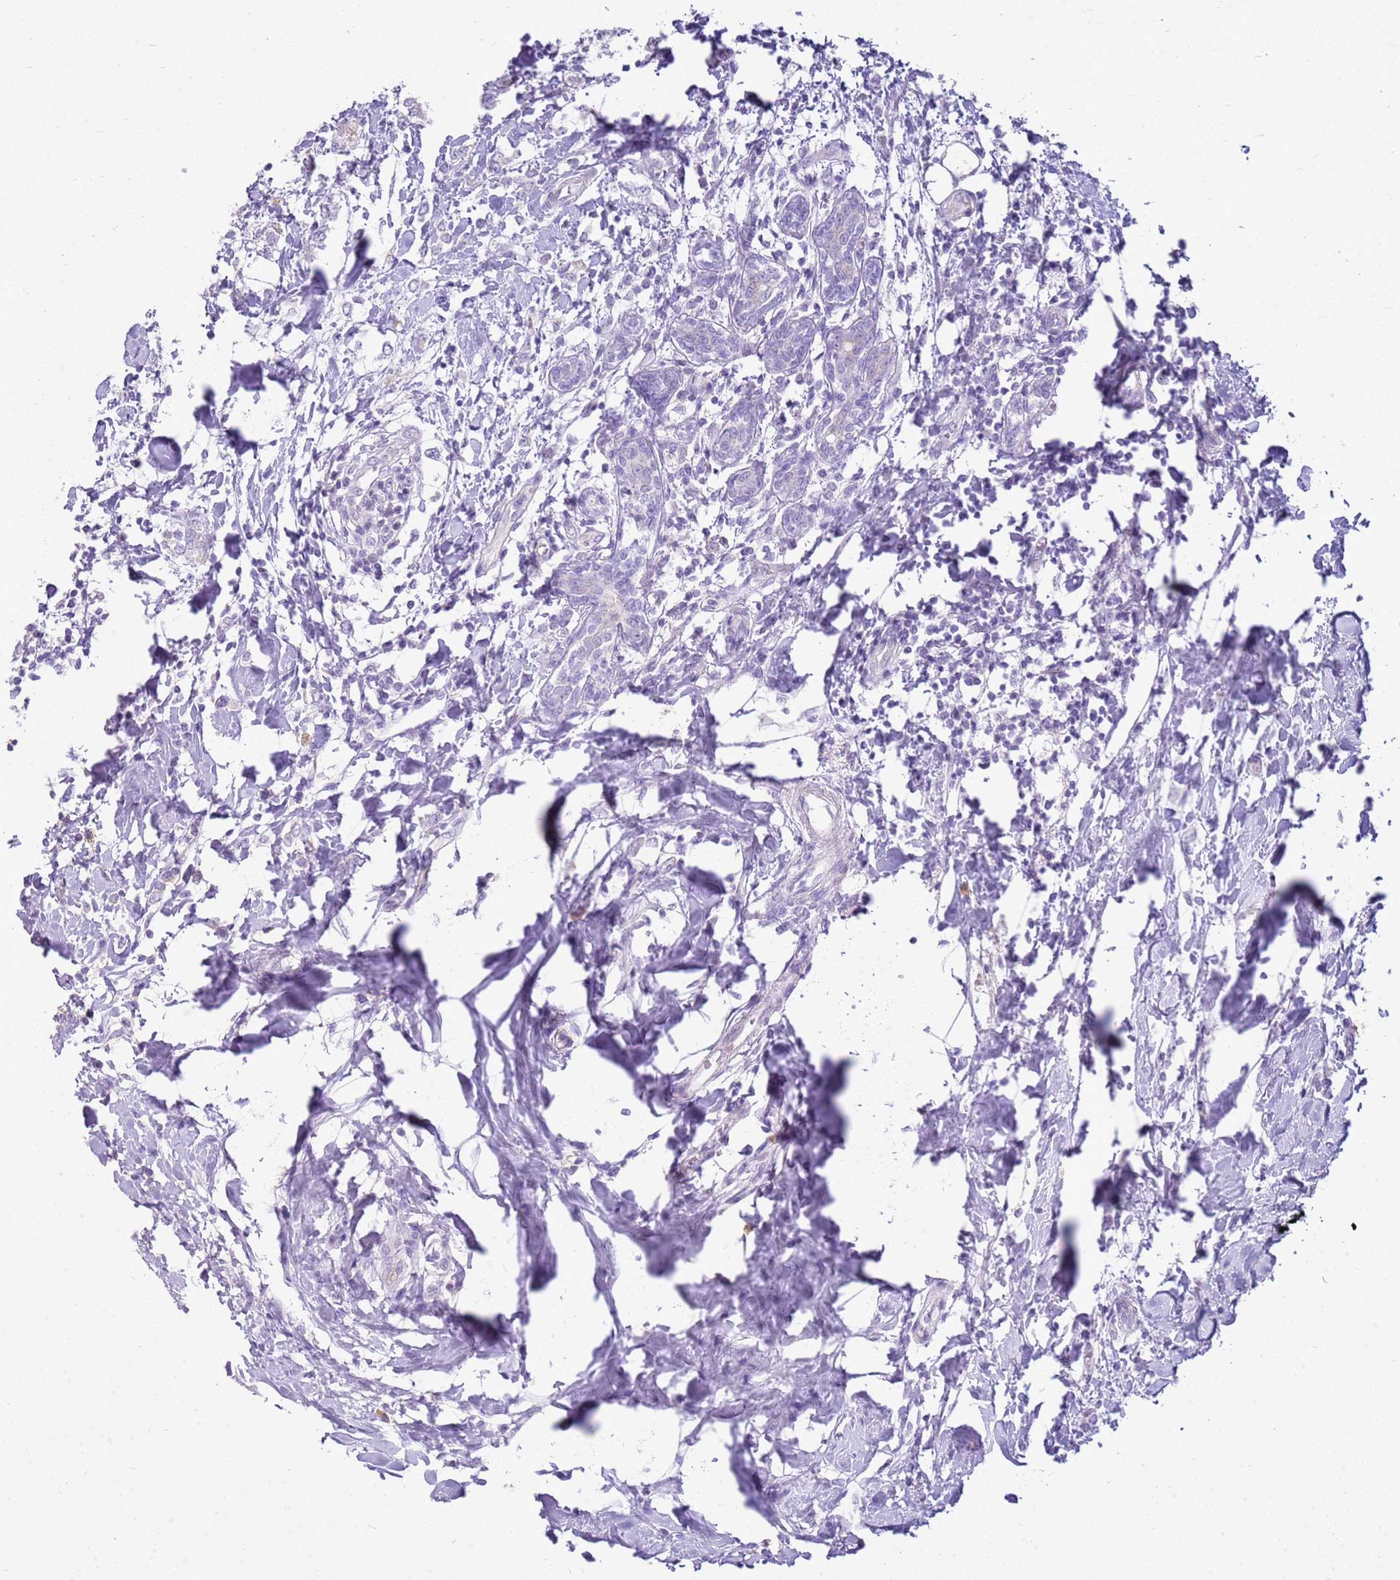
{"staining": {"intensity": "negative", "quantity": "none", "location": "none"}, "tissue": "breast cancer", "cell_type": "Tumor cells", "image_type": "cancer", "snomed": [{"axis": "morphology", "description": "Normal tissue, NOS"}, {"axis": "morphology", "description": "Lobular carcinoma"}, {"axis": "topography", "description": "Breast"}], "caption": "High magnification brightfield microscopy of lobular carcinoma (breast) stained with DAB (brown) and counterstained with hematoxylin (blue): tumor cells show no significant expression.", "gene": "FABP2", "patient": {"sex": "female", "age": 47}}